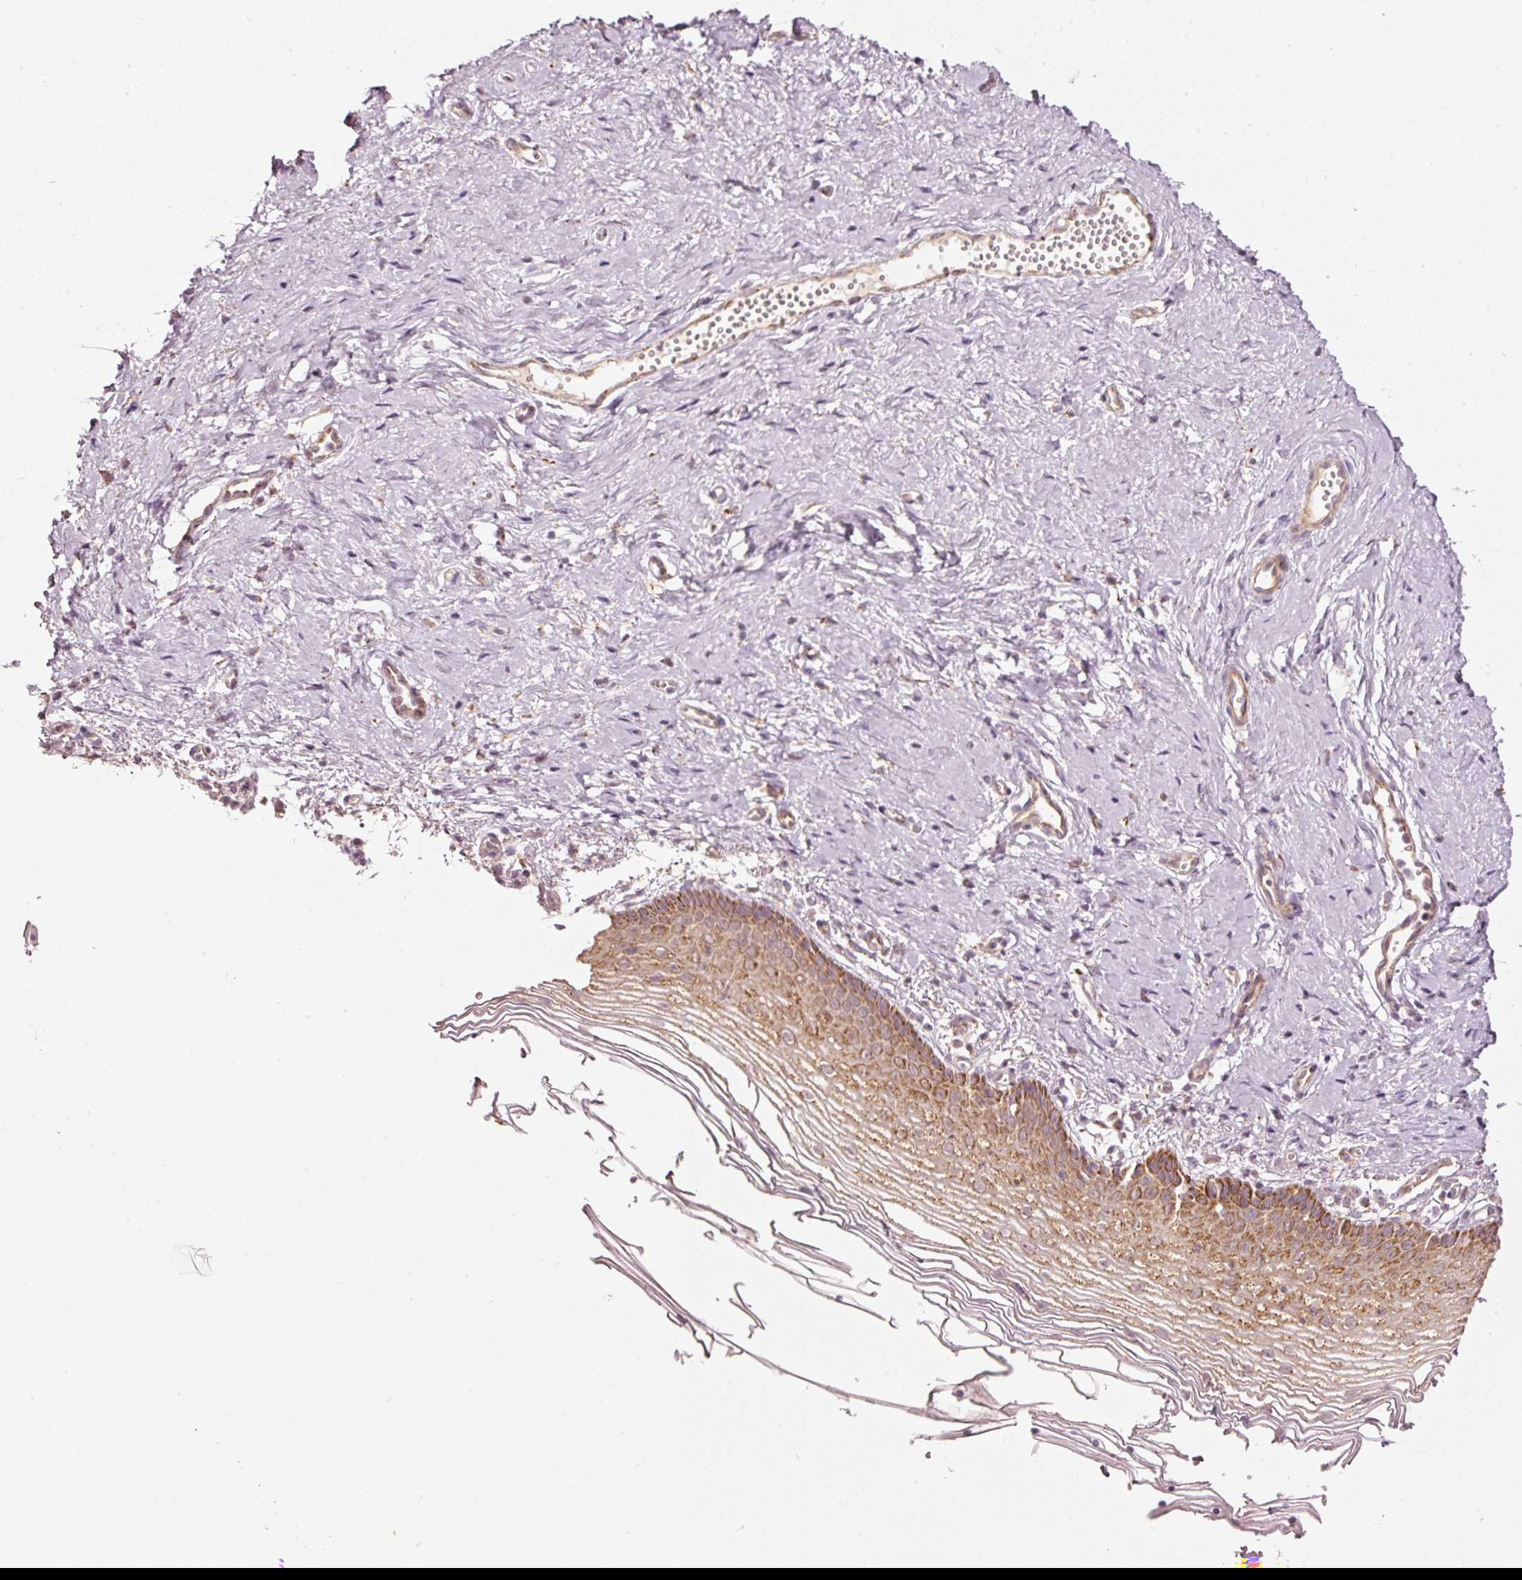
{"staining": {"intensity": "moderate", "quantity": ">75%", "location": "cytoplasmic/membranous"}, "tissue": "vagina", "cell_type": "Squamous epithelial cells", "image_type": "normal", "snomed": [{"axis": "morphology", "description": "Normal tissue, NOS"}, {"axis": "topography", "description": "Vagina"}], "caption": "Immunohistochemistry (IHC) micrograph of unremarkable vagina stained for a protein (brown), which demonstrates medium levels of moderate cytoplasmic/membranous expression in about >75% of squamous epithelial cells.", "gene": "ARHGAP22", "patient": {"sex": "female", "age": 56}}